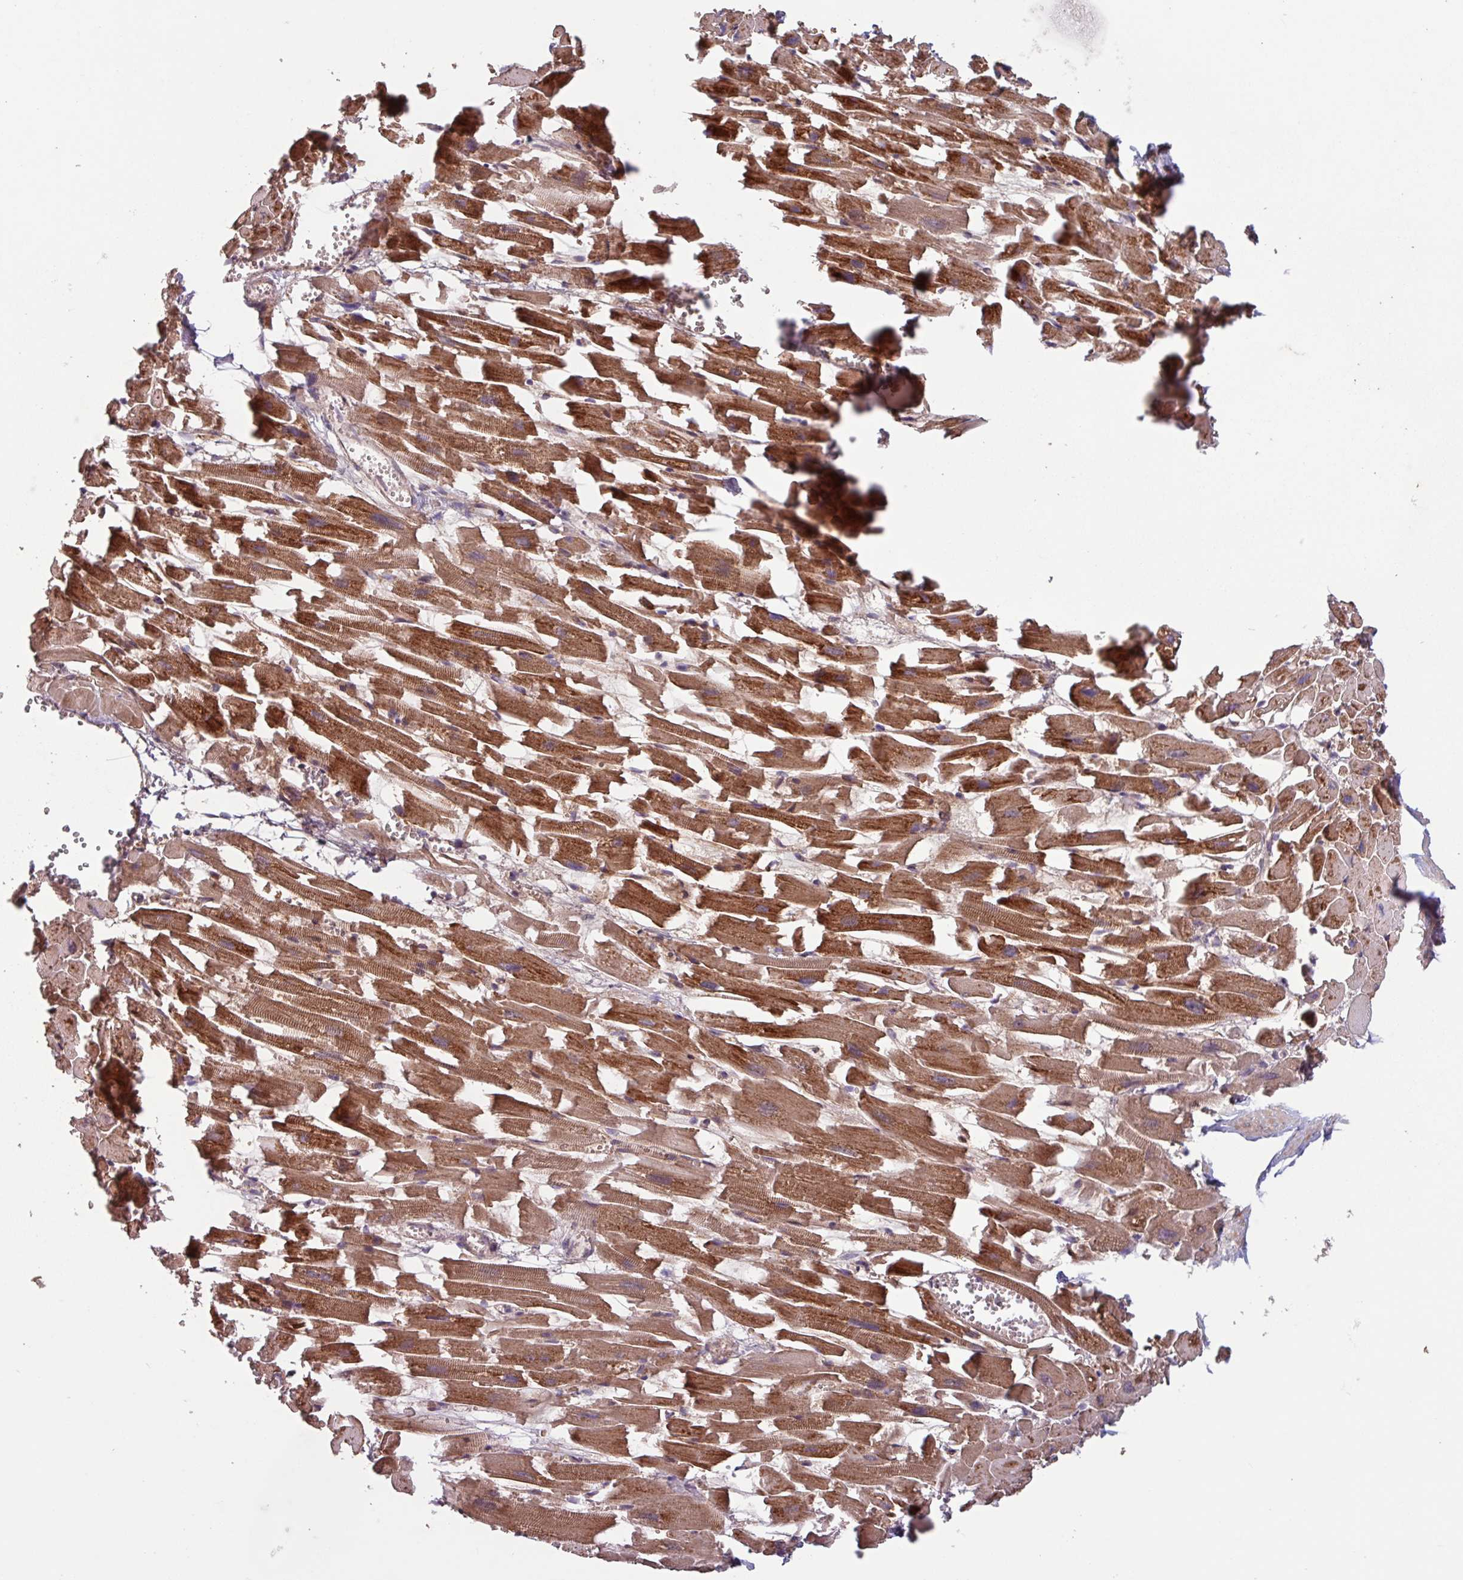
{"staining": {"intensity": "strong", "quantity": ">75%", "location": "cytoplasmic/membranous"}, "tissue": "heart muscle", "cell_type": "Cardiomyocytes", "image_type": "normal", "snomed": [{"axis": "morphology", "description": "Normal tissue, NOS"}, {"axis": "topography", "description": "Heart"}], "caption": "Cardiomyocytes show strong cytoplasmic/membranous staining in approximately >75% of cells in normal heart muscle. Nuclei are stained in blue.", "gene": "TMEM88", "patient": {"sex": "female", "age": 64}}